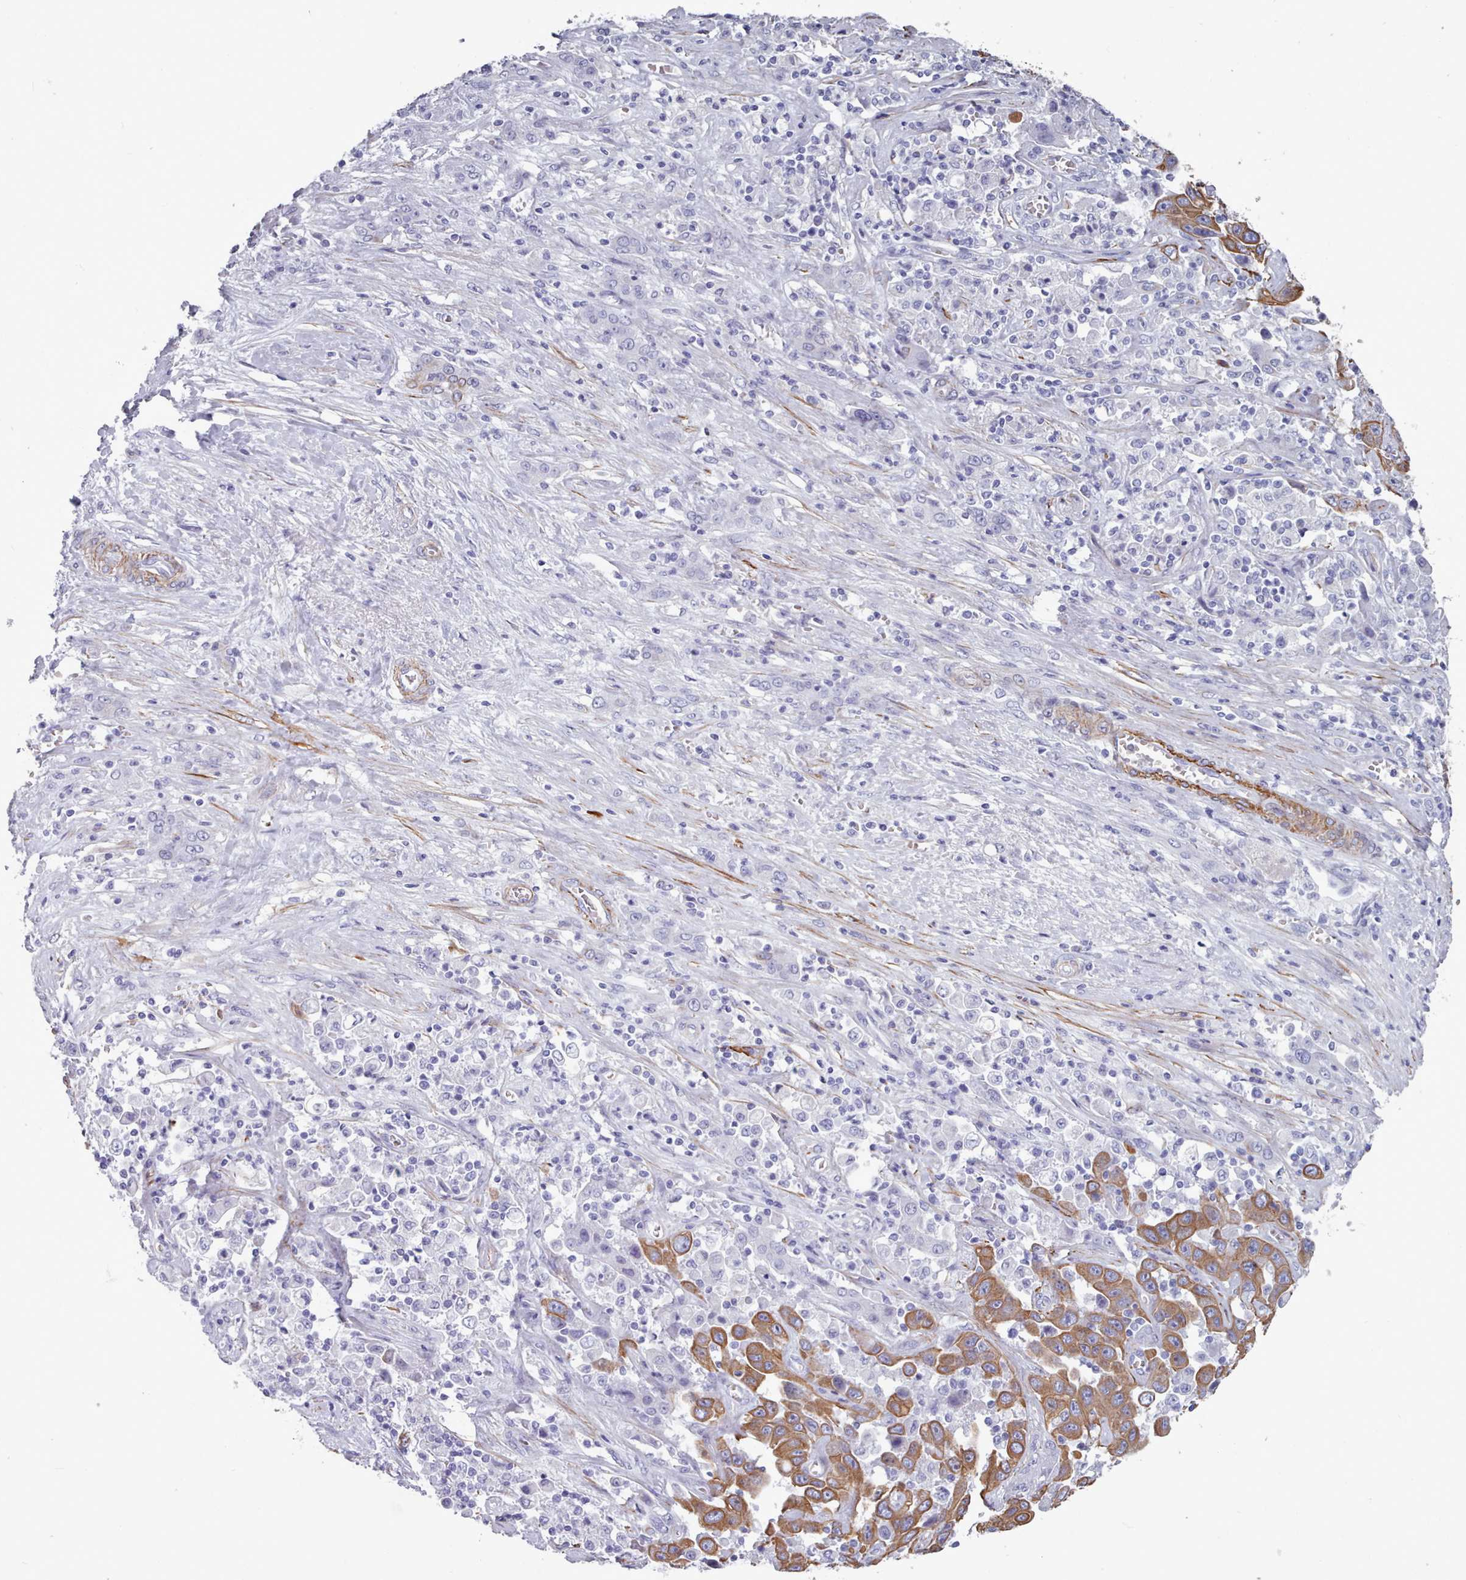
{"staining": {"intensity": "moderate", "quantity": "25%-75%", "location": "cytoplasmic/membranous"}, "tissue": "liver cancer", "cell_type": "Tumor cells", "image_type": "cancer", "snomed": [{"axis": "morphology", "description": "Cholangiocarcinoma"}, {"axis": "topography", "description": "Liver"}], "caption": "An IHC micrograph of tumor tissue is shown. Protein staining in brown labels moderate cytoplasmic/membranous positivity in liver cancer (cholangiocarcinoma) within tumor cells.", "gene": "FPGS", "patient": {"sex": "female", "age": 52}}